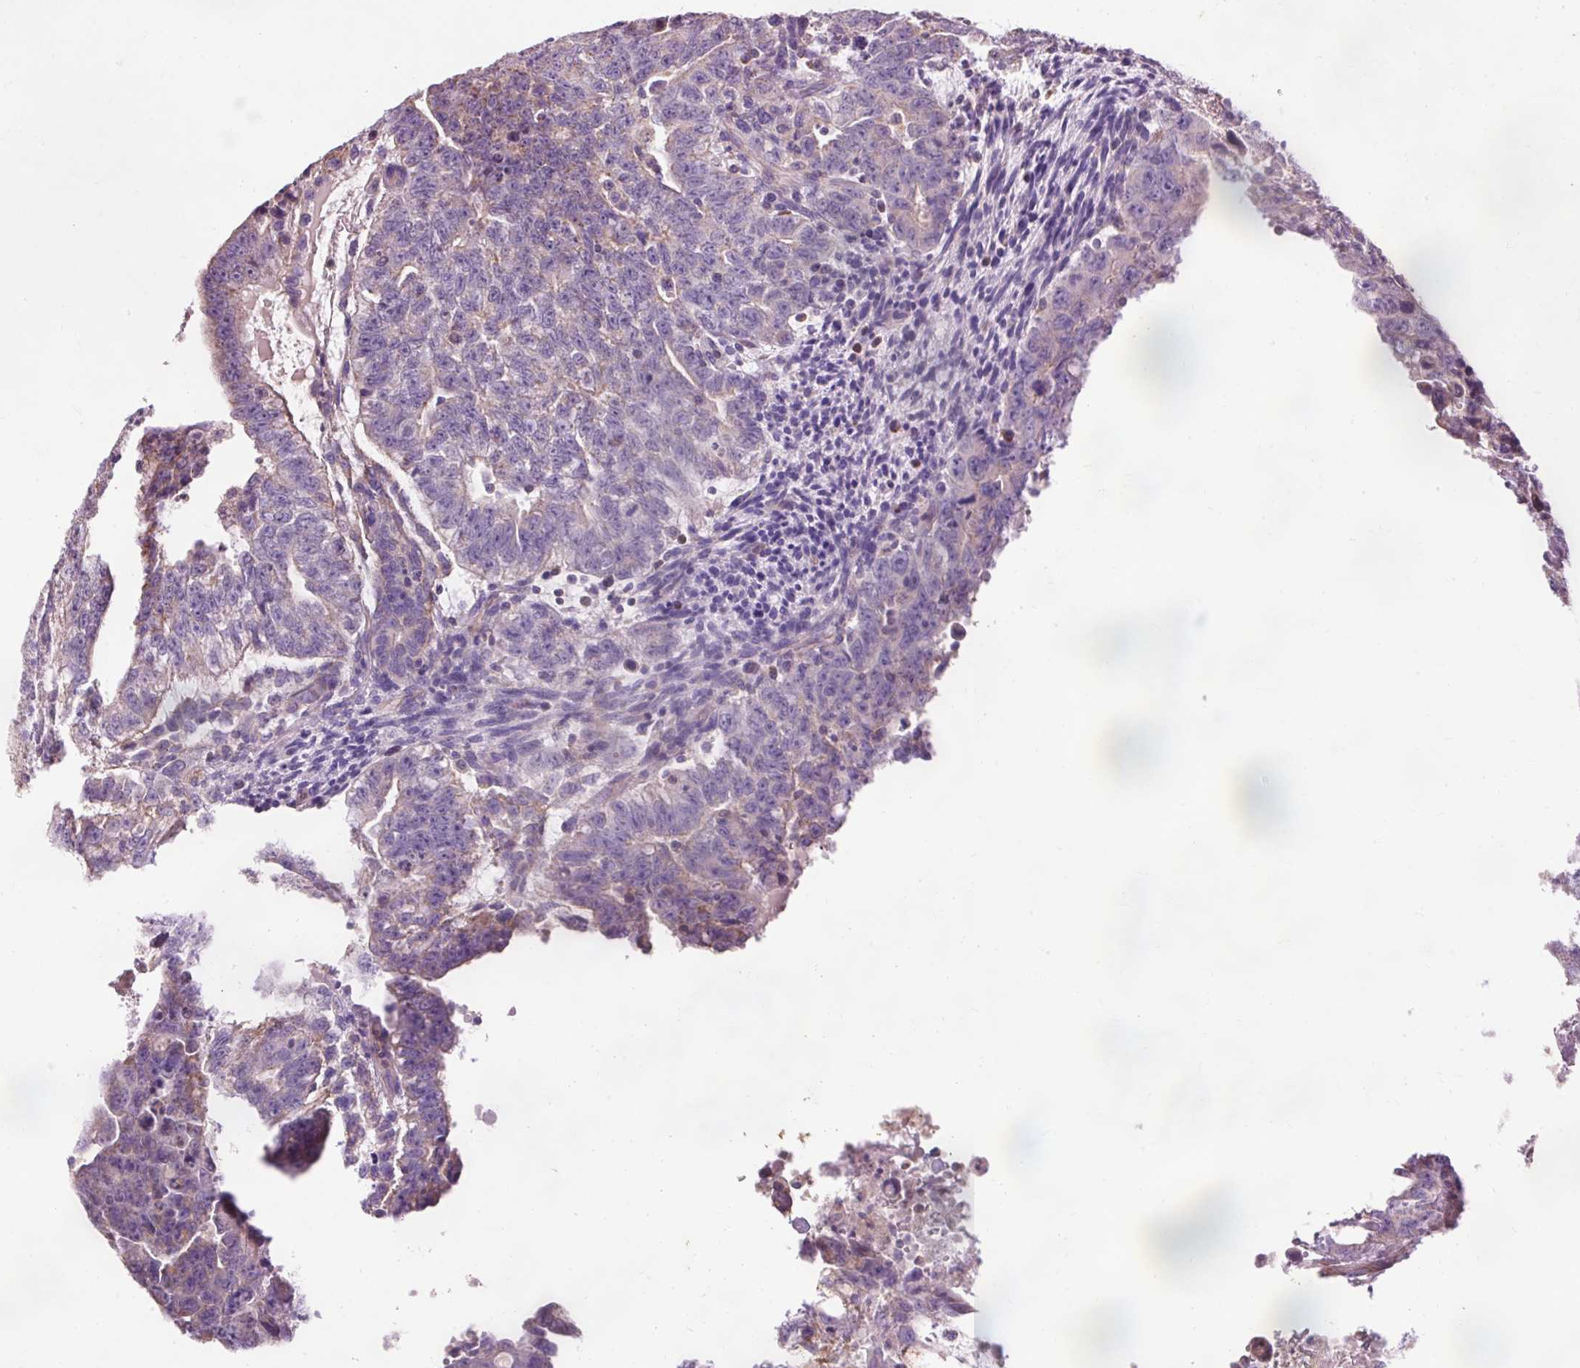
{"staining": {"intensity": "negative", "quantity": "none", "location": "none"}, "tissue": "testis cancer", "cell_type": "Tumor cells", "image_type": "cancer", "snomed": [{"axis": "morphology", "description": "Carcinoma, Embryonal, NOS"}, {"axis": "topography", "description": "Testis"}], "caption": "Immunohistochemistry photomicrograph of human testis cancer stained for a protein (brown), which demonstrates no positivity in tumor cells.", "gene": "PRDX5", "patient": {"sex": "male", "age": 24}}